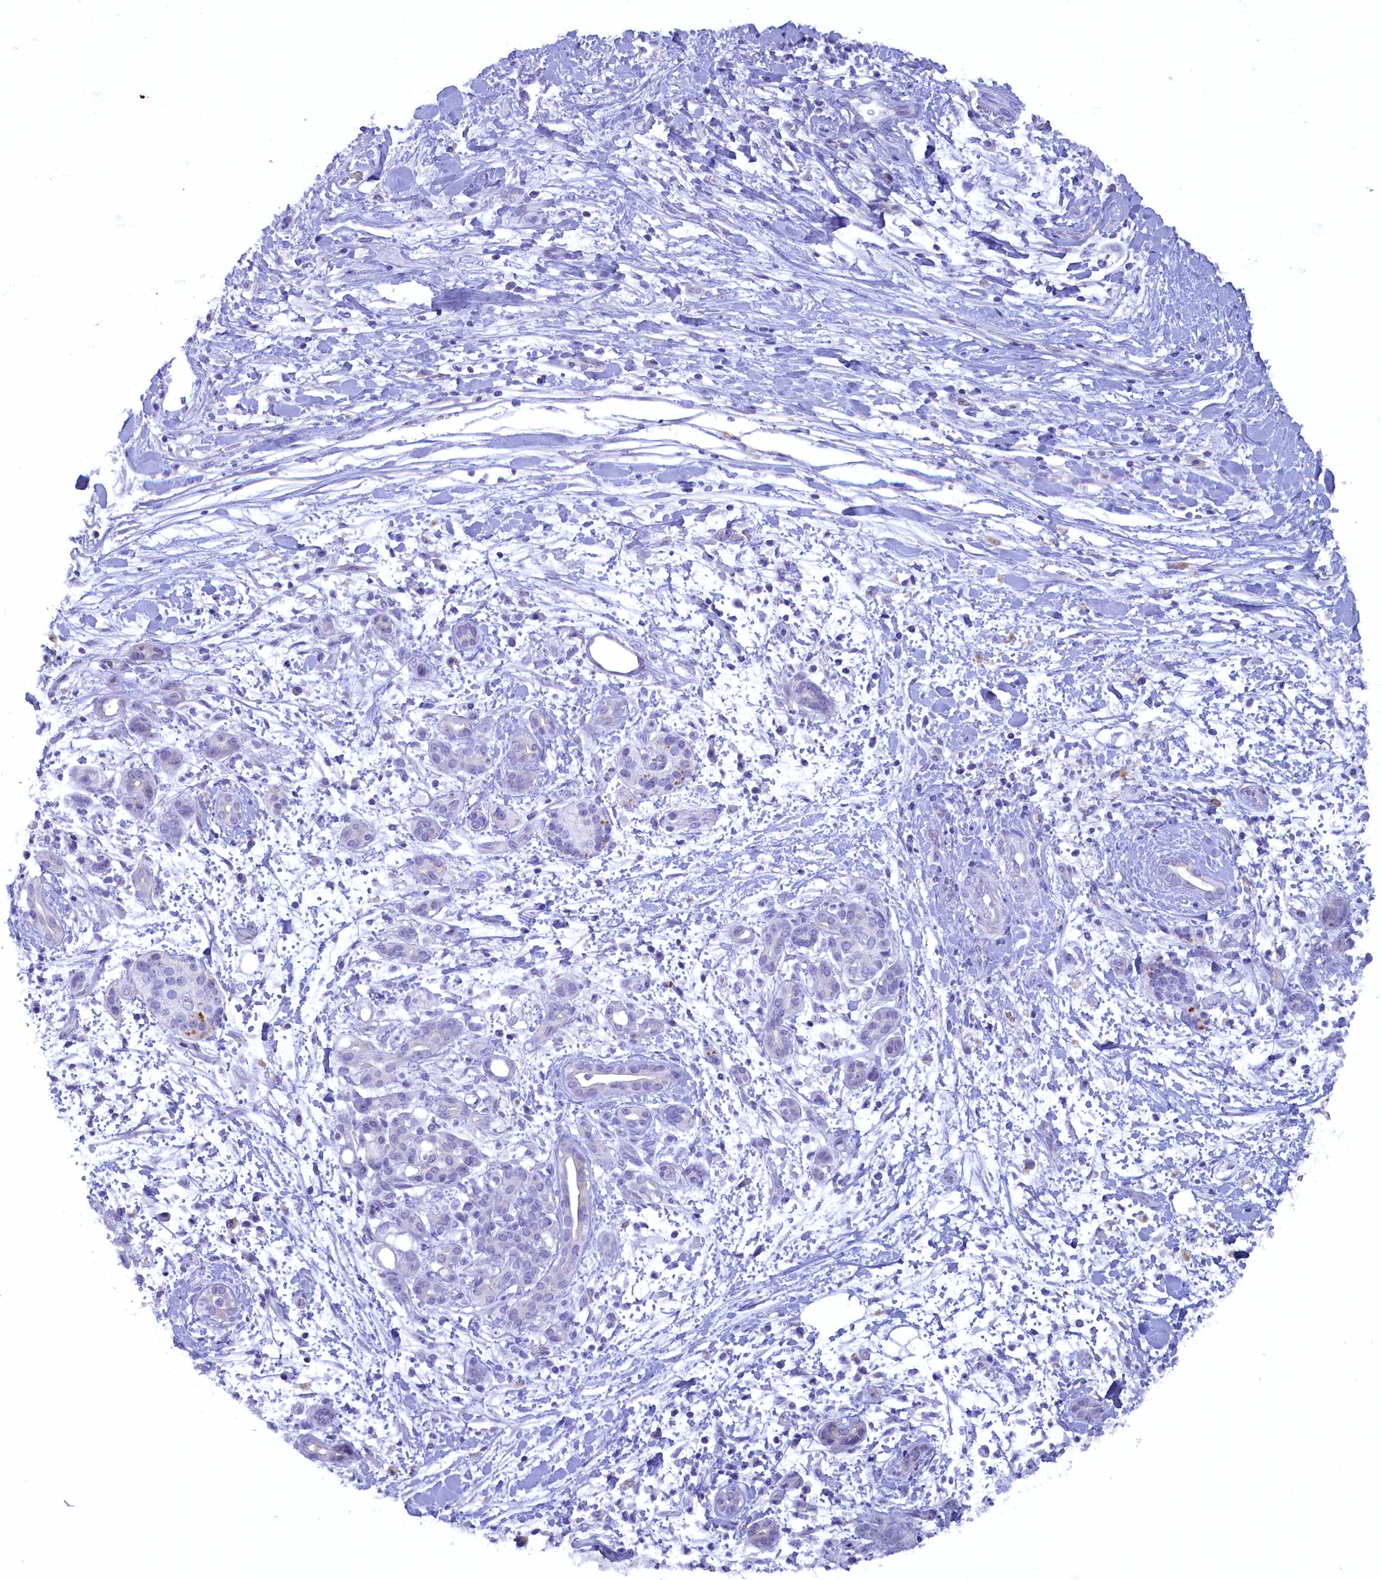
{"staining": {"intensity": "weak", "quantity": "<25%", "location": "cytoplasmic/membranous"}, "tissue": "pancreatic cancer", "cell_type": "Tumor cells", "image_type": "cancer", "snomed": [{"axis": "morphology", "description": "Adenocarcinoma, NOS"}, {"axis": "topography", "description": "Pancreas"}], "caption": "A high-resolution micrograph shows immunohistochemistry (IHC) staining of adenocarcinoma (pancreatic), which demonstrates no significant positivity in tumor cells.", "gene": "ZSWIM4", "patient": {"sex": "female", "age": 78}}